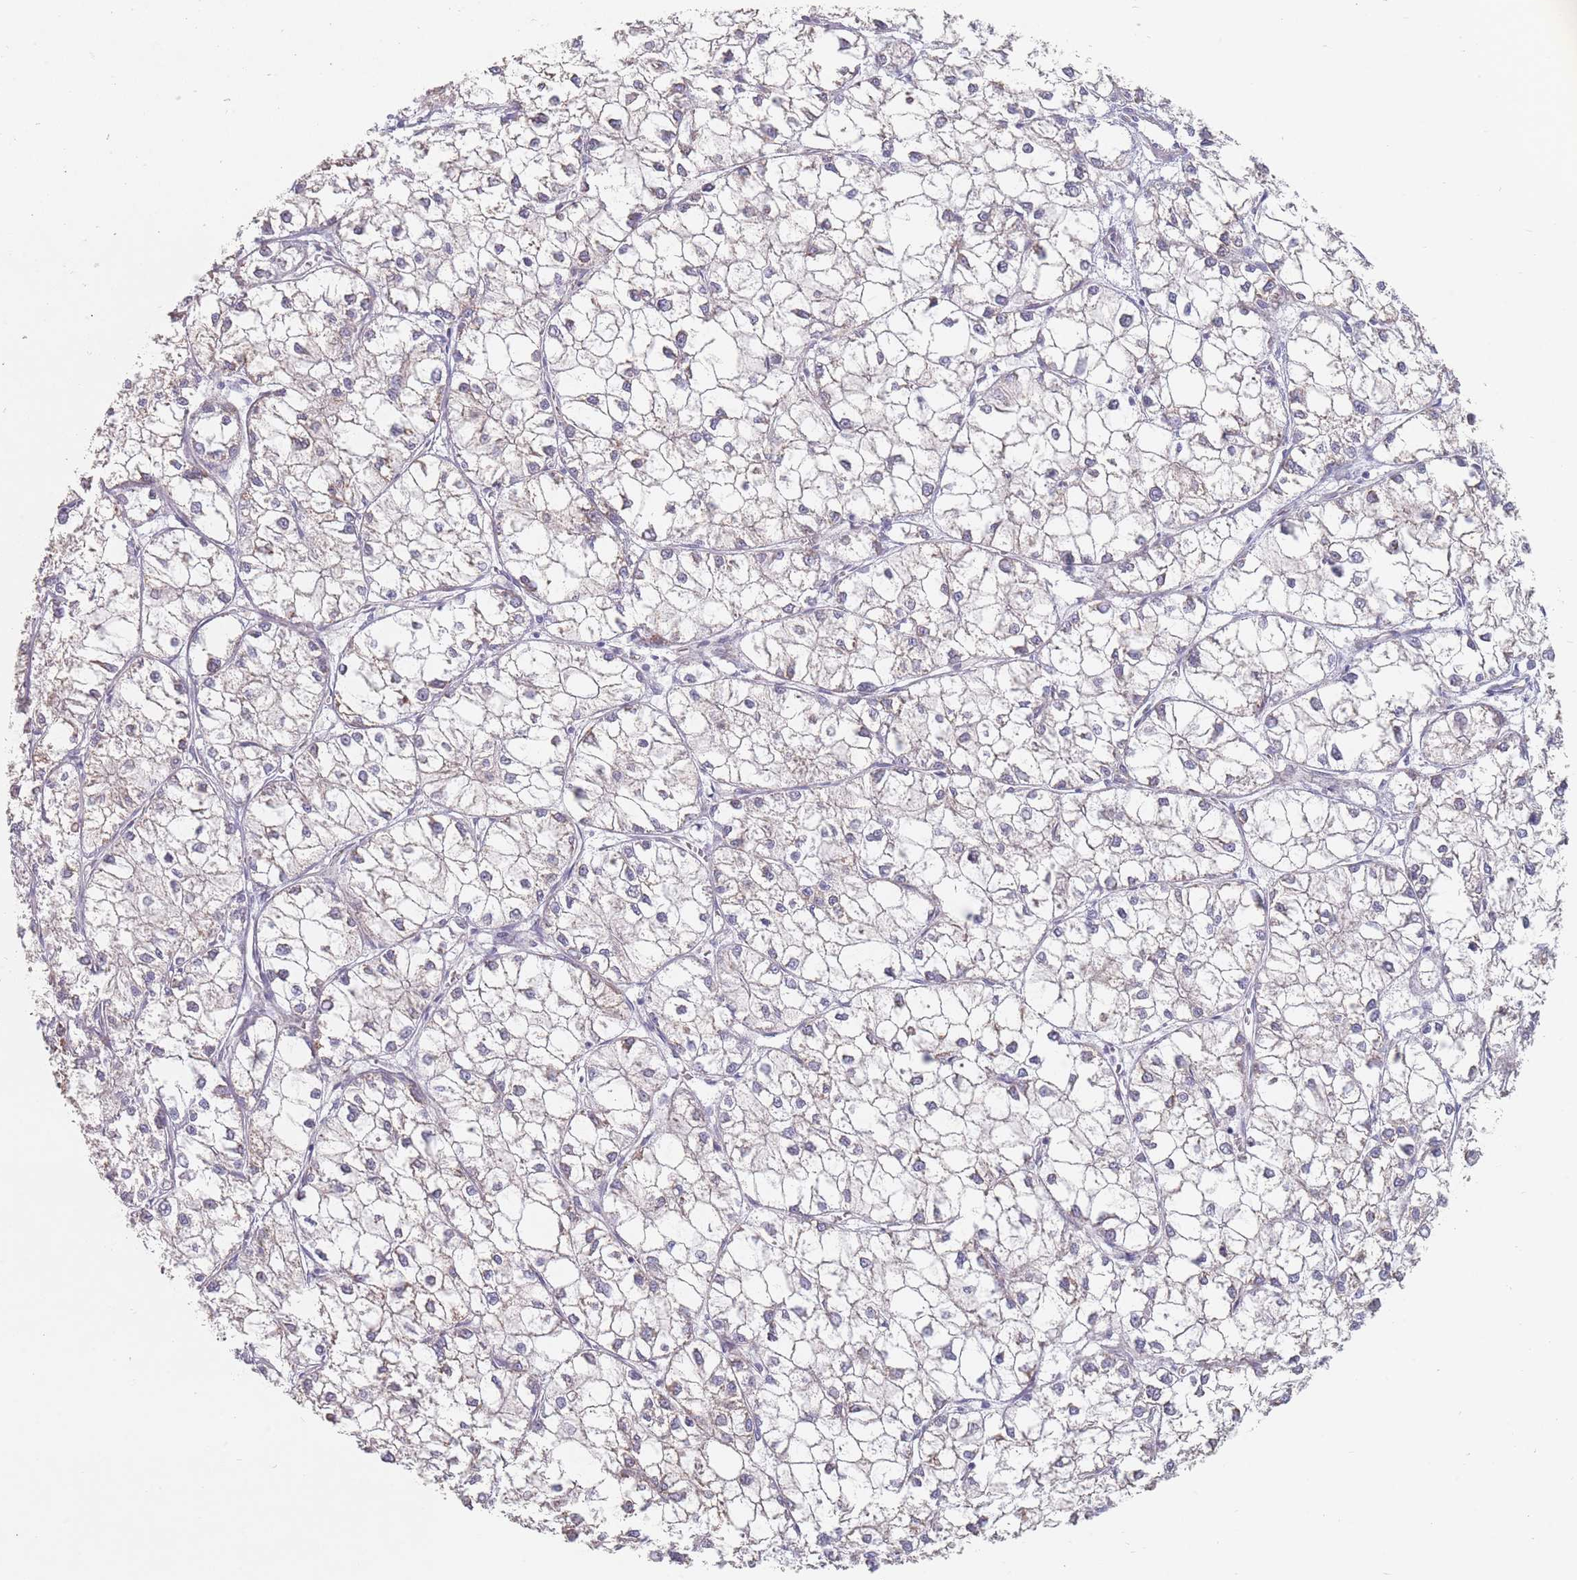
{"staining": {"intensity": "weak", "quantity": "25%-75%", "location": "cytoplasmic/membranous"}, "tissue": "liver cancer", "cell_type": "Tumor cells", "image_type": "cancer", "snomed": [{"axis": "morphology", "description": "Carcinoma, Hepatocellular, NOS"}, {"axis": "topography", "description": "Liver"}], "caption": "About 25%-75% of tumor cells in human liver hepatocellular carcinoma show weak cytoplasmic/membranous protein positivity as visualized by brown immunohistochemical staining.", "gene": "ERBIN", "patient": {"sex": "female", "age": 43}}